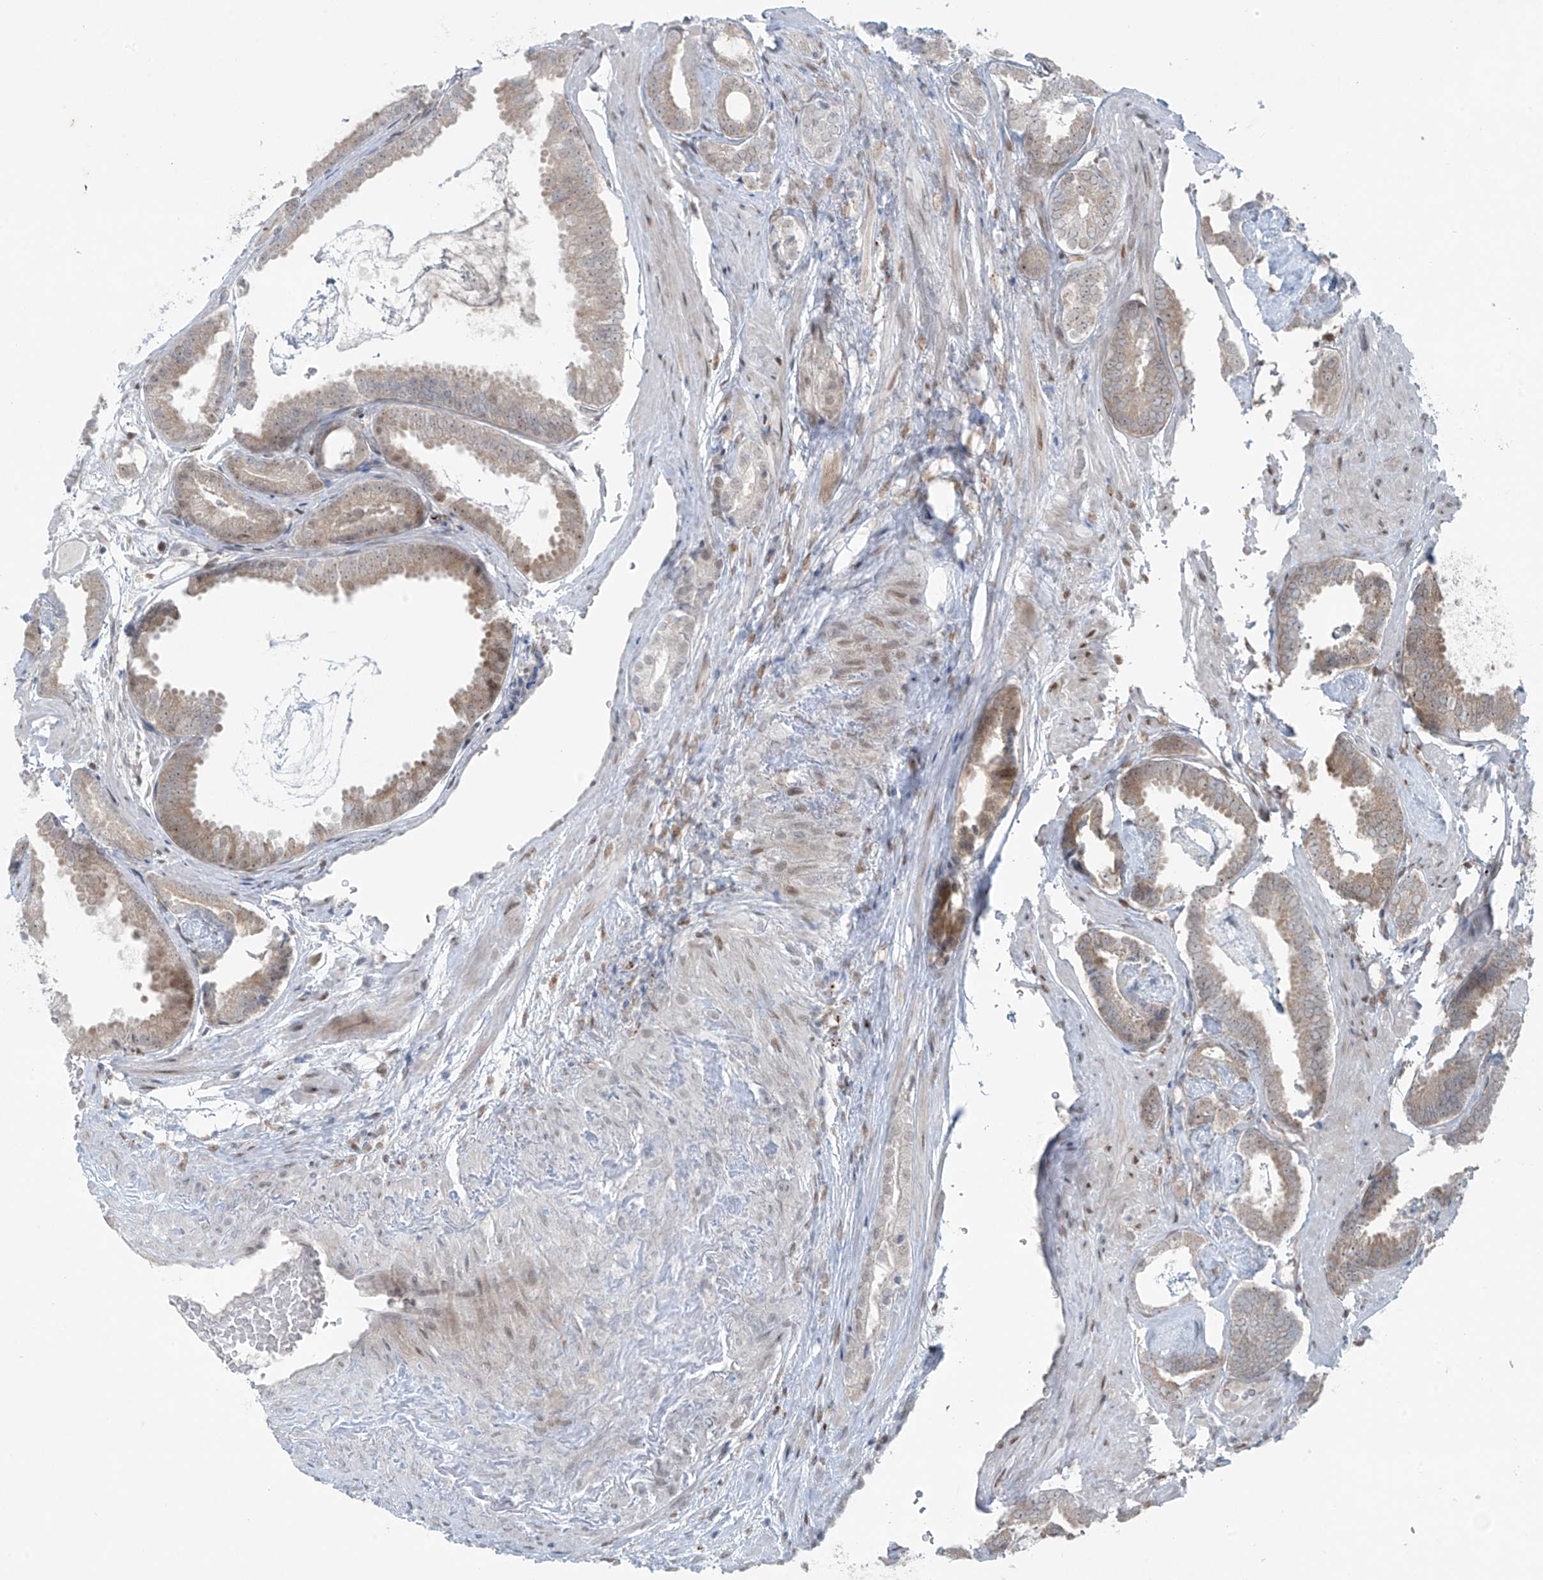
{"staining": {"intensity": "weak", "quantity": ">75%", "location": "cytoplasmic/membranous"}, "tissue": "prostate cancer", "cell_type": "Tumor cells", "image_type": "cancer", "snomed": [{"axis": "morphology", "description": "Adenocarcinoma, Low grade"}, {"axis": "topography", "description": "Prostate"}], "caption": "IHC image of low-grade adenocarcinoma (prostate) stained for a protein (brown), which displays low levels of weak cytoplasmic/membranous expression in approximately >75% of tumor cells.", "gene": "PPAT", "patient": {"sex": "male", "age": 71}}